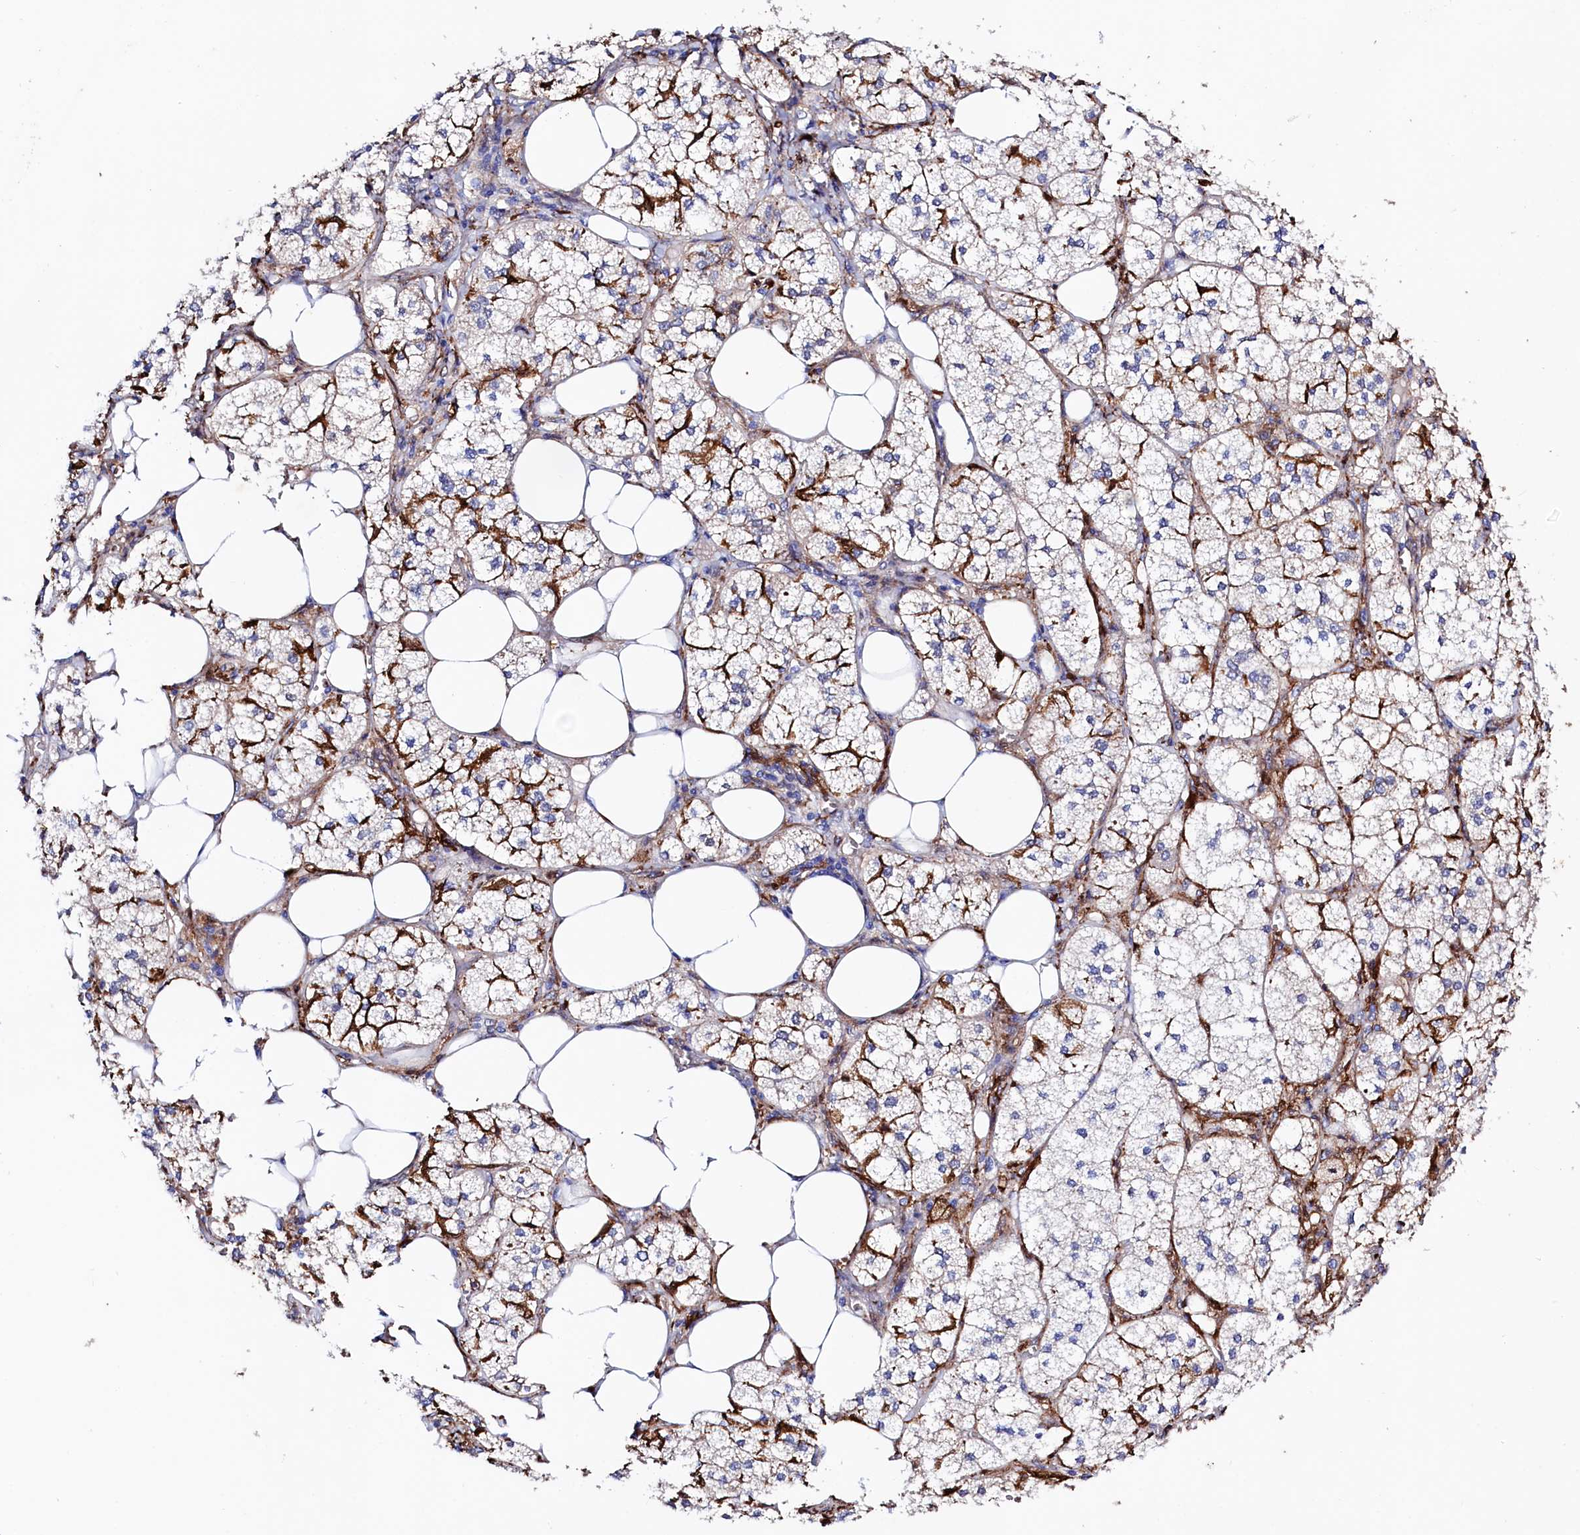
{"staining": {"intensity": "moderate", "quantity": "25%-75%", "location": "cytoplasmic/membranous"}, "tissue": "adrenal gland", "cell_type": "Glandular cells", "image_type": "normal", "snomed": [{"axis": "morphology", "description": "Normal tissue, NOS"}, {"axis": "topography", "description": "Adrenal gland"}], "caption": "Glandular cells demonstrate moderate cytoplasmic/membranous staining in about 25%-75% of cells in unremarkable adrenal gland.", "gene": "STAMBPL1", "patient": {"sex": "female", "age": 61}}